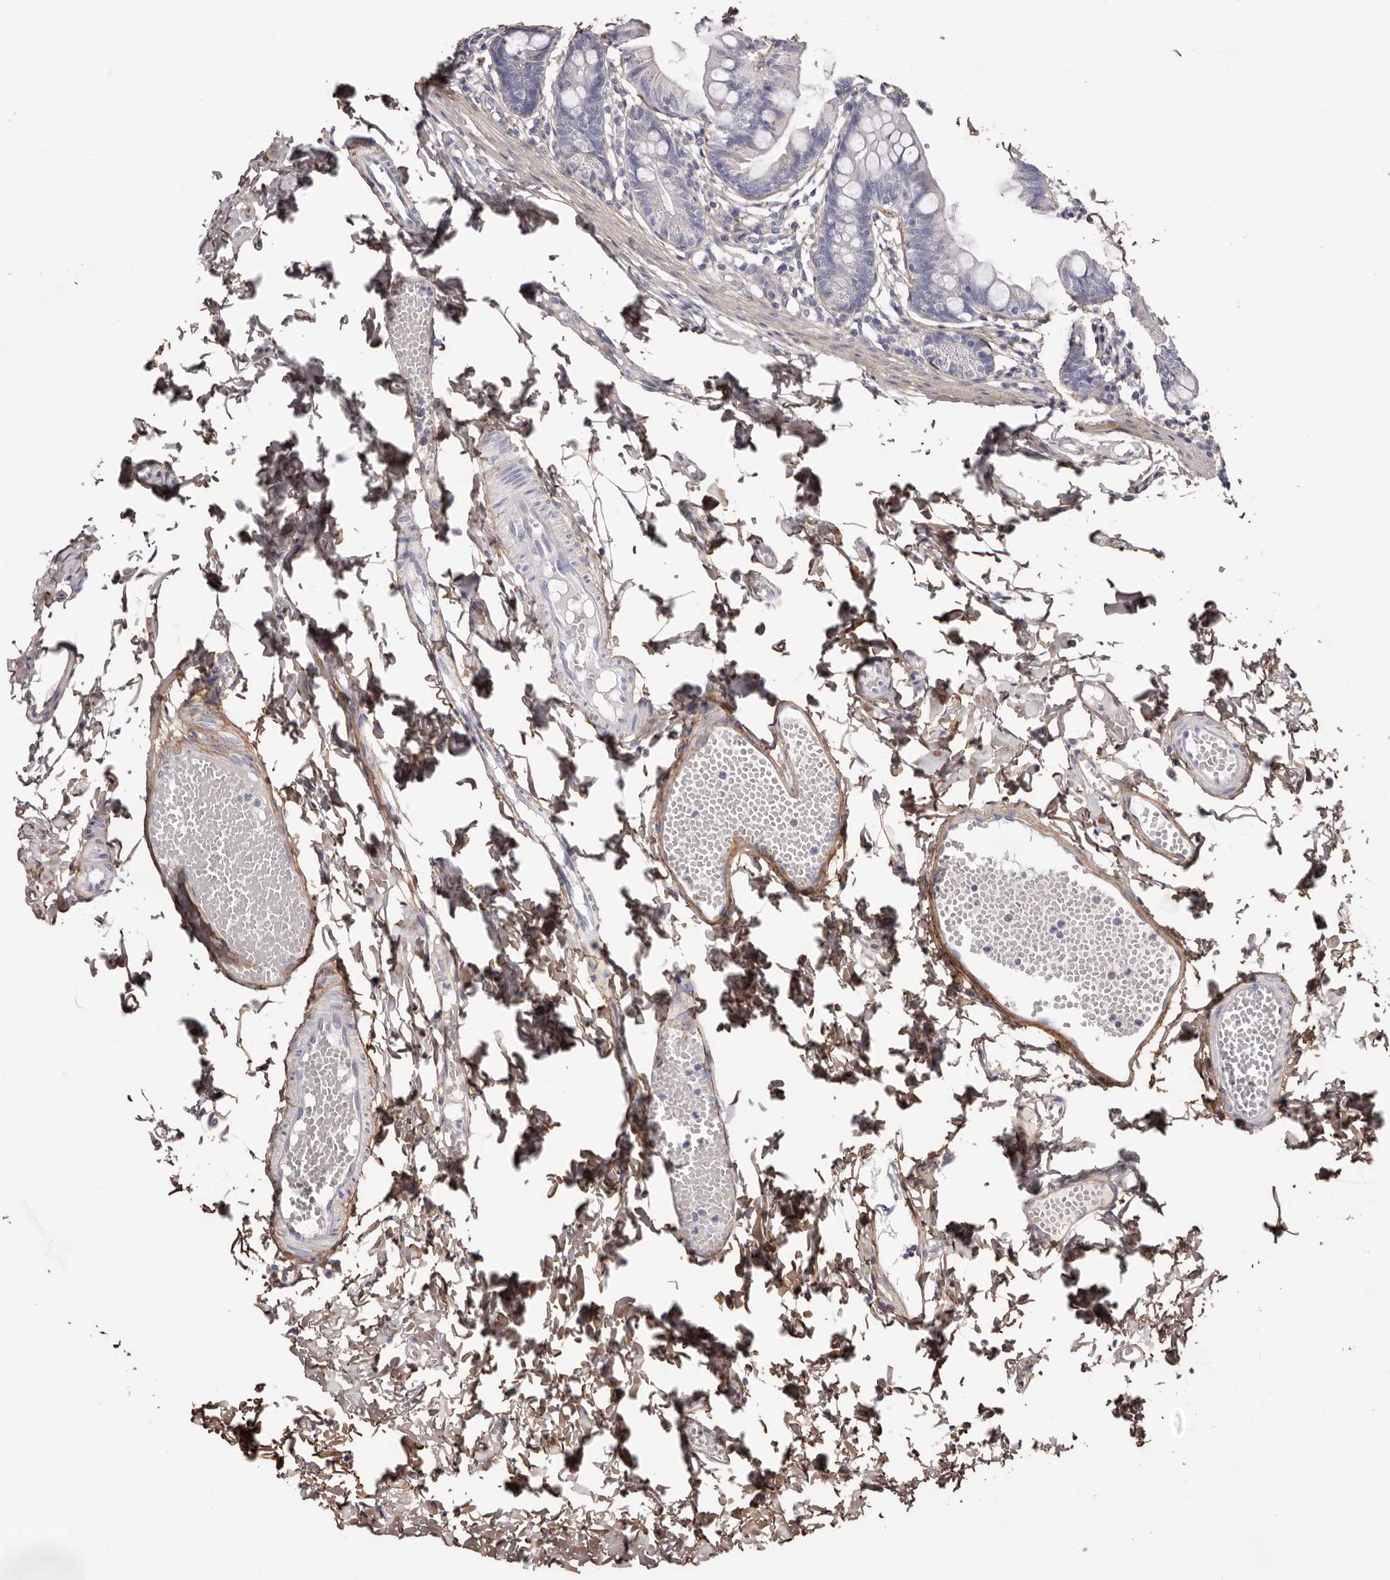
{"staining": {"intensity": "negative", "quantity": "none", "location": "none"}, "tissue": "small intestine", "cell_type": "Glandular cells", "image_type": "normal", "snomed": [{"axis": "morphology", "description": "Normal tissue, NOS"}, {"axis": "topography", "description": "Small intestine"}], "caption": "Glandular cells show no significant protein positivity in benign small intestine.", "gene": "COL6A1", "patient": {"sex": "male", "age": 7}}